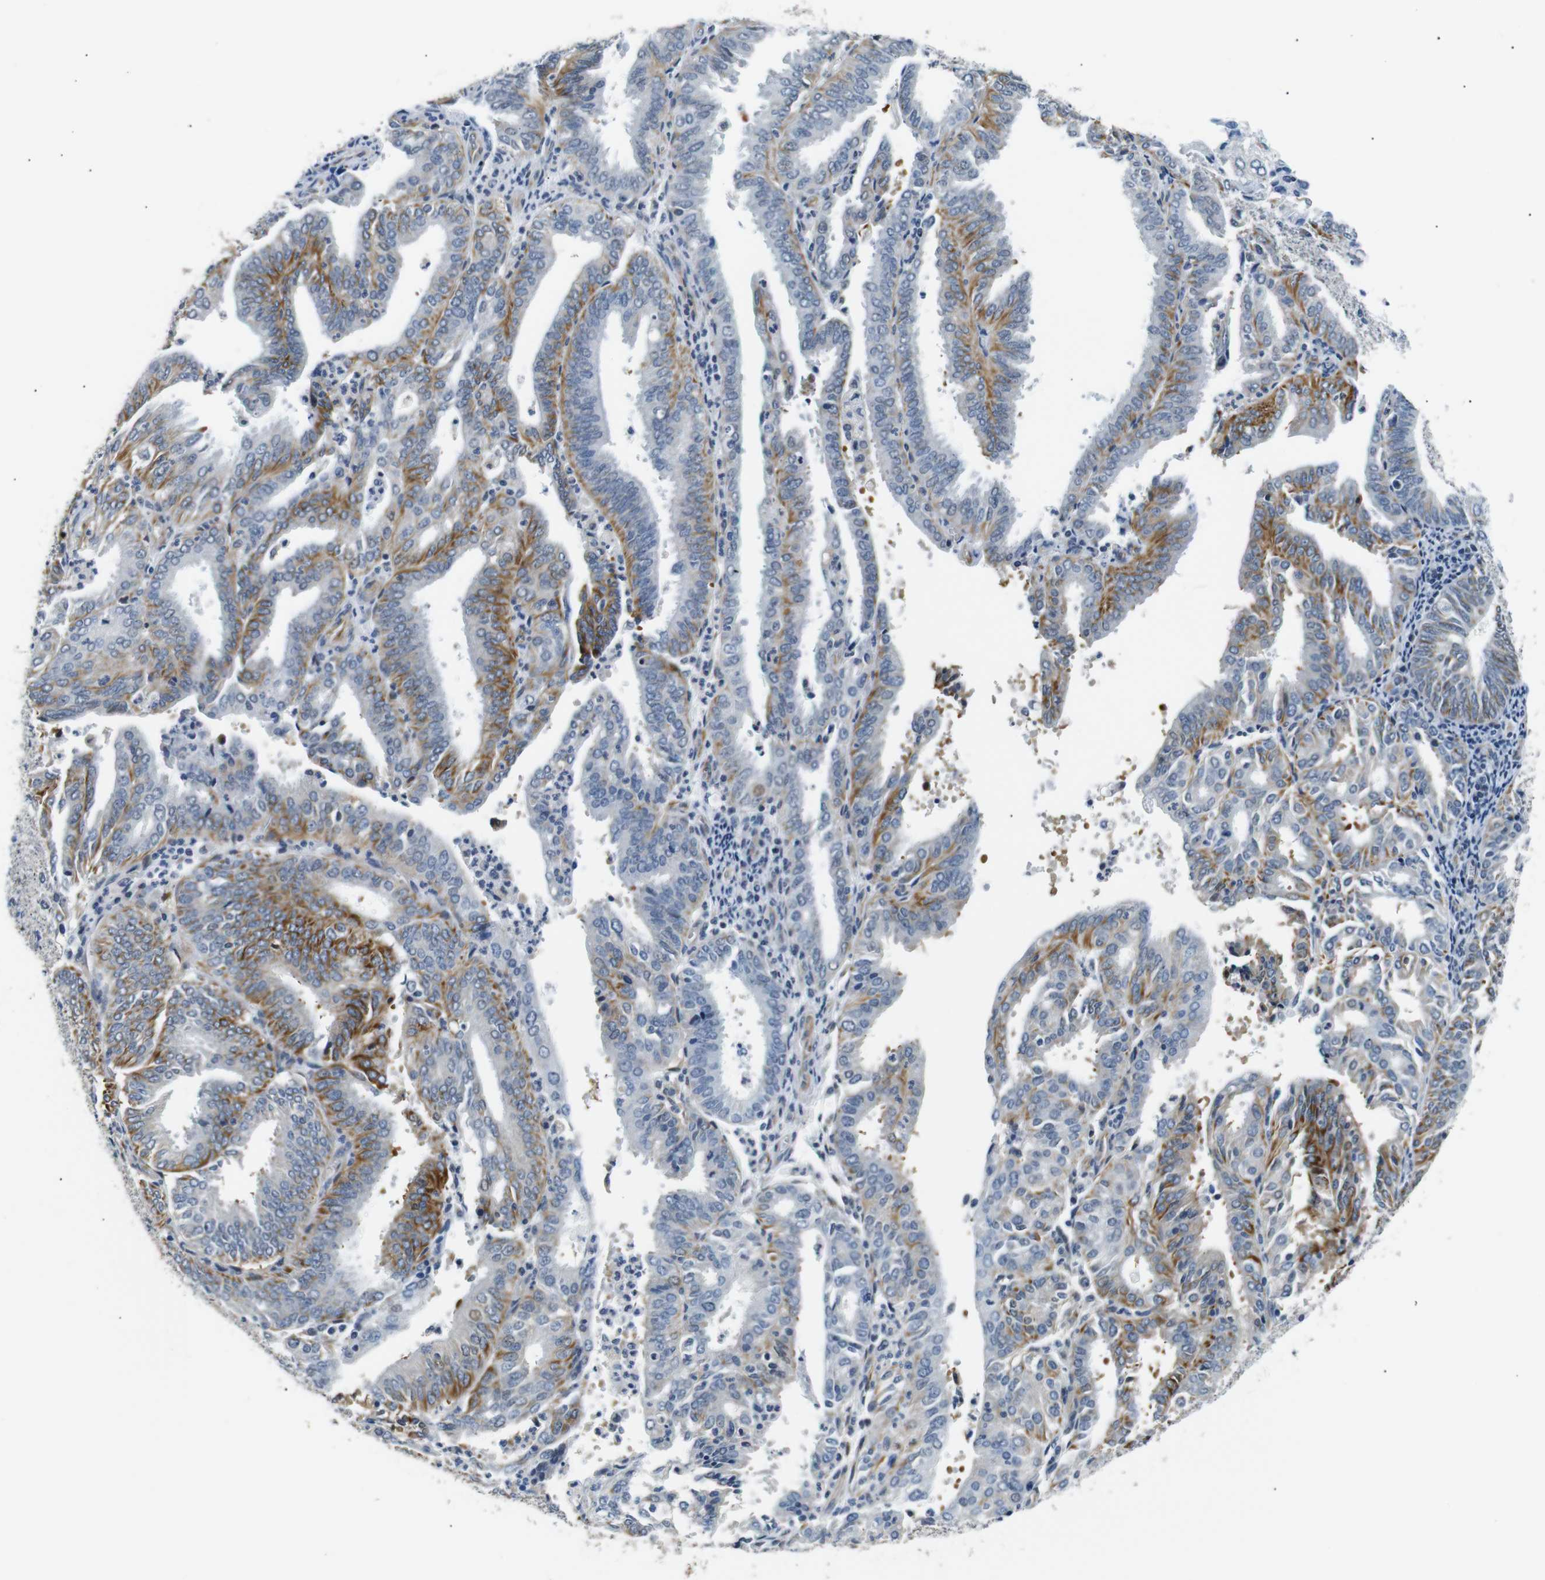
{"staining": {"intensity": "moderate", "quantity": "25%-75%", "location": "cytoplasmic/membranous"}, "tissue": "endometrial cancer", "cell_type": "Tumor cells", "image_type": "cancer", "snomed": [{"axis": "morphology", "description": "Adenocarcinoma, NOS"}, {"axis": "topography", "description": "Uterus"}], "caption": "Endometrial cancer (adenocarcinoma) tissue reveals moderate cytoplasmic/membranous positivity in approximately 25%-75% of tumor cells The staining was performed using DAB to visualize the protein expression in brown, while the nuclei were stained in blue with hematoxylin (Magnification: 20x).", "gene": "TAFA1", "patient": {"sex": "female", "age": 60}}